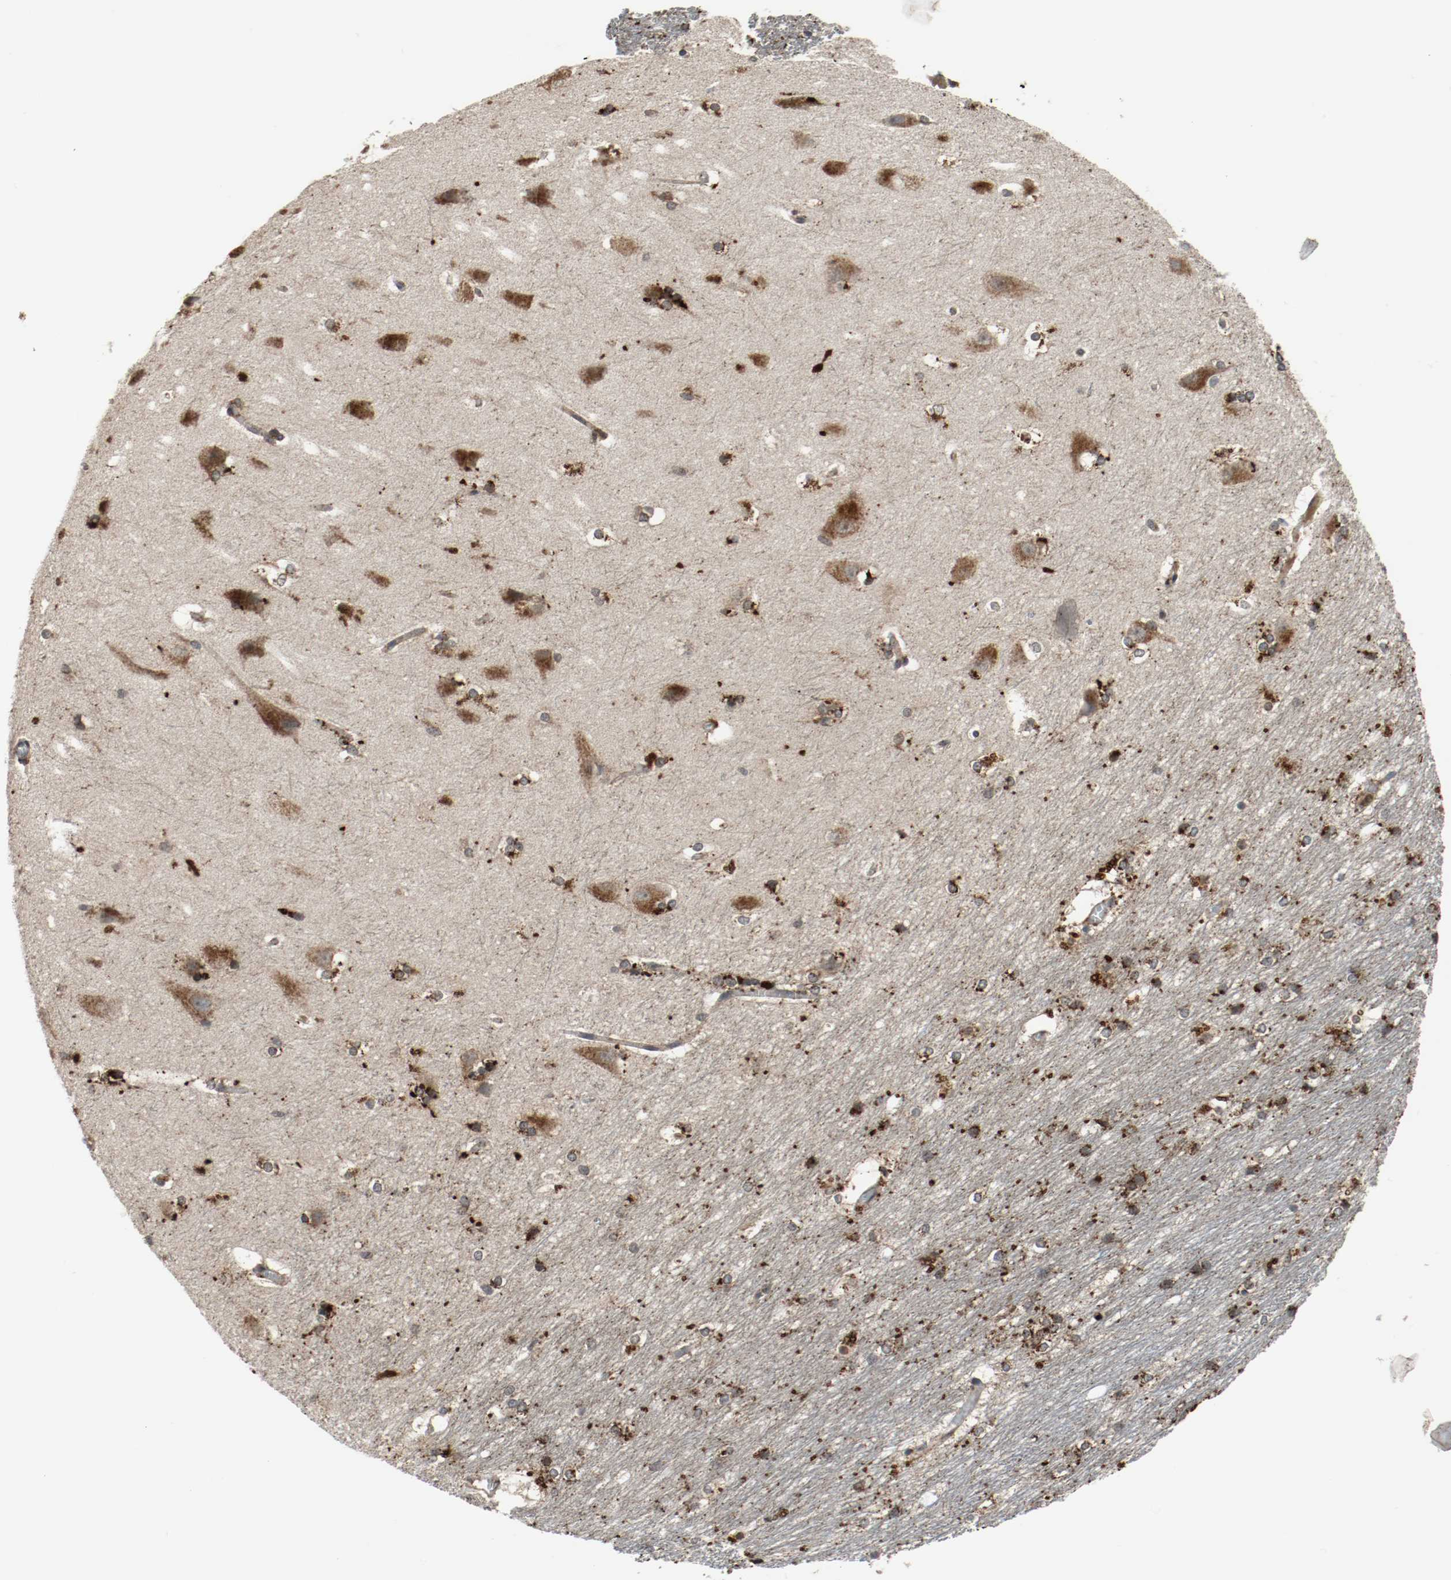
{"staining": {"intensity": "strong", "quantity": ">75%", "location": "cytoplasmic/membranous"}, "tissue": "hippocampus", "cell_type": "Glial cells", "image_type": "normal", "snomed": [{"axis": "morphology", "description": "Normal tissue, NOS"}, {"axis": "topography", "description": "Hippocampus"}], "caption": "Immunohistochemistry micrograph of unremarkable human hippocampus stained for a protein (brown), which exhibits high levels of strong cytoplasmic/membranous staining in about >75% of glial cells.", "gene": "LAMP2", "patient": {"sex": "female", "age": 19}}